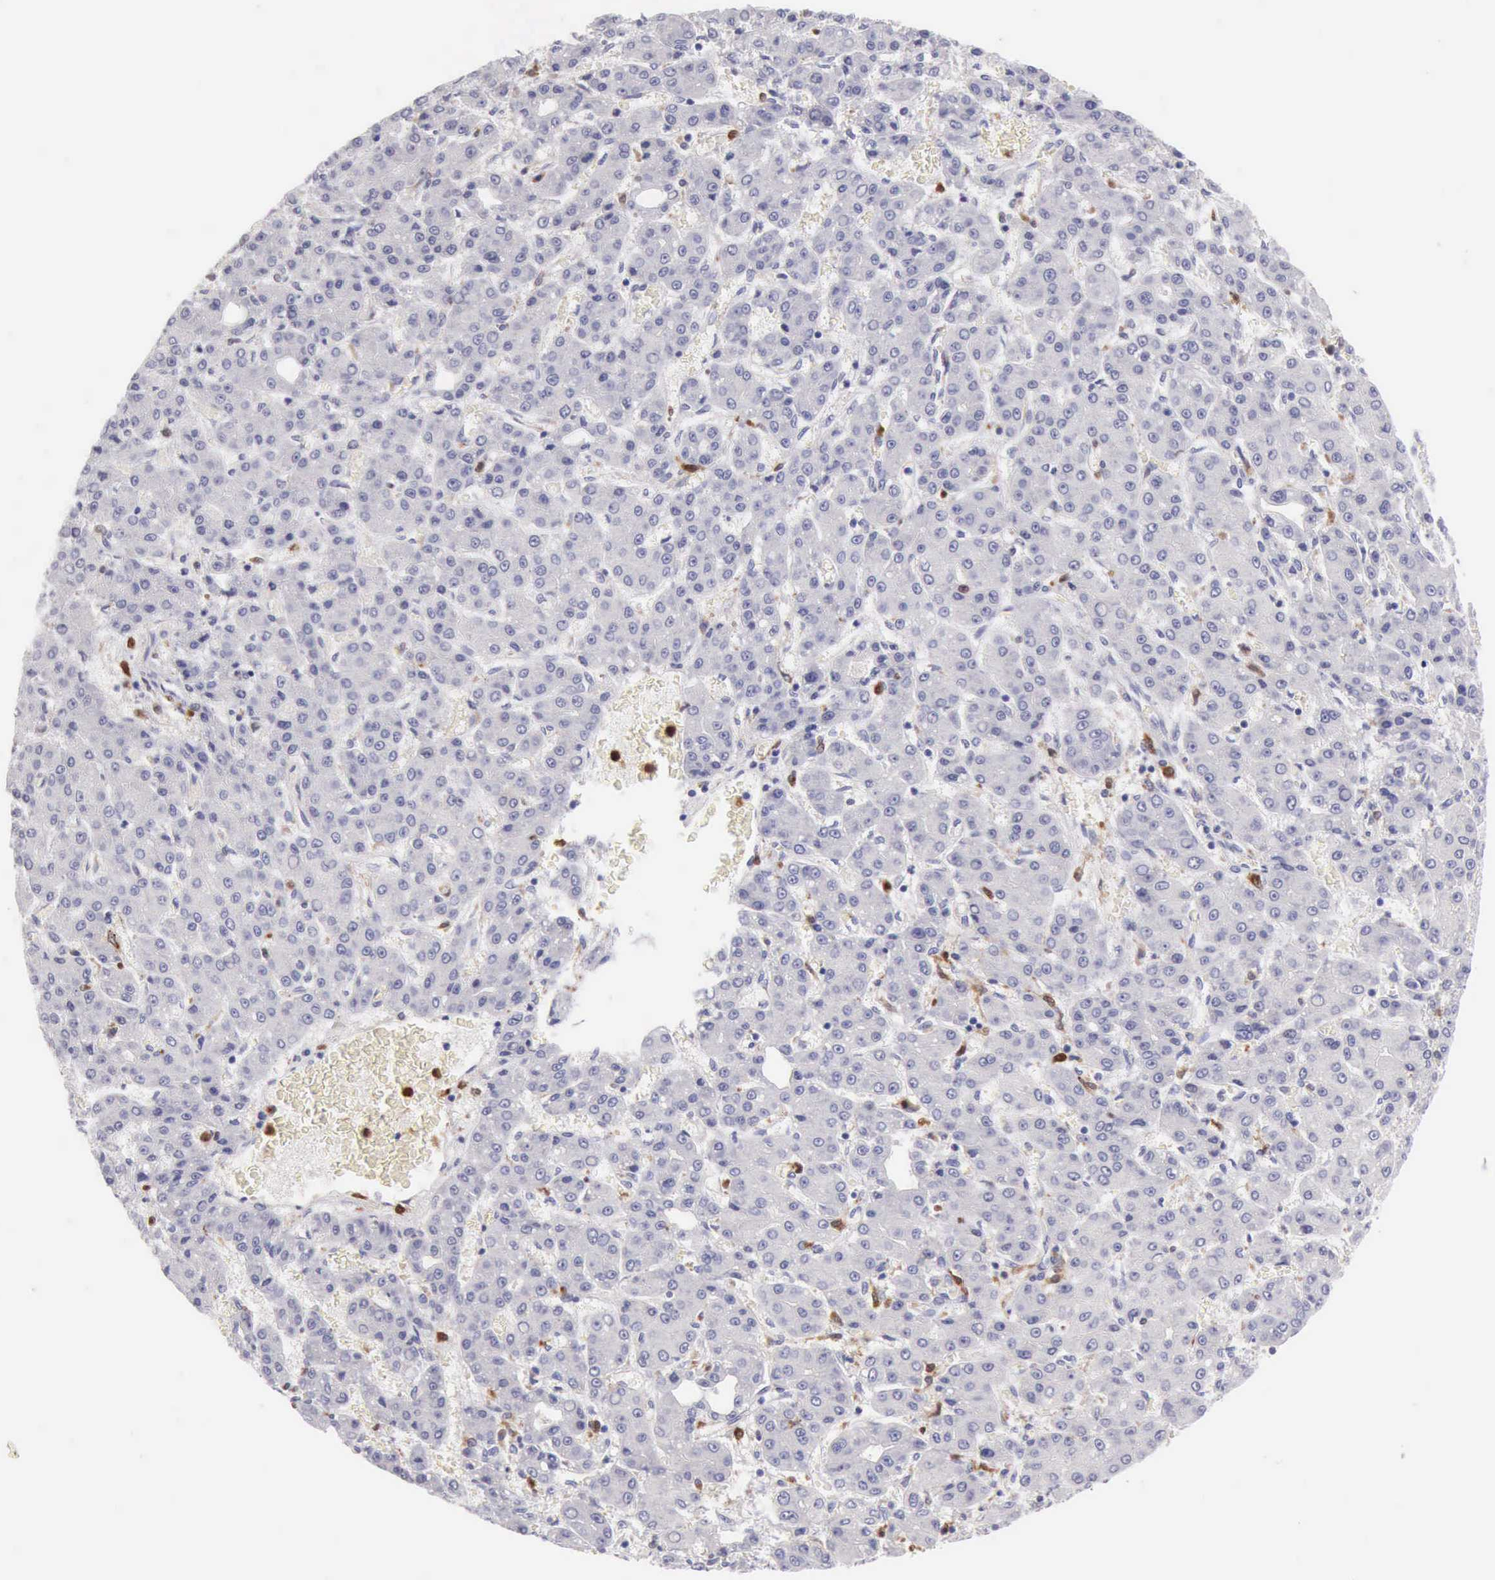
{"staining": {"intensity": "negative", "quantity": "none", "location": "none"}, "tissue": "liver cancer", "cell_type": "Tumor cells", "image_type": "cancer", "snomed": [{"axis": "morphology", "description": "Carcinoma, Hepatocellular, NOS"}, {"axis": "topography", "description": "Liver"}], "caption": "DAB (3,3'-diaminobenzidine) immunohistochemical staining of human liver cancer (hepatocellular carcinoma) shows no significant positivity in tumor cells. (IHC, brightfield microscopy, high magnification).", "gene": "CSTA", "patient": {"sex": "male", "age": 69}}